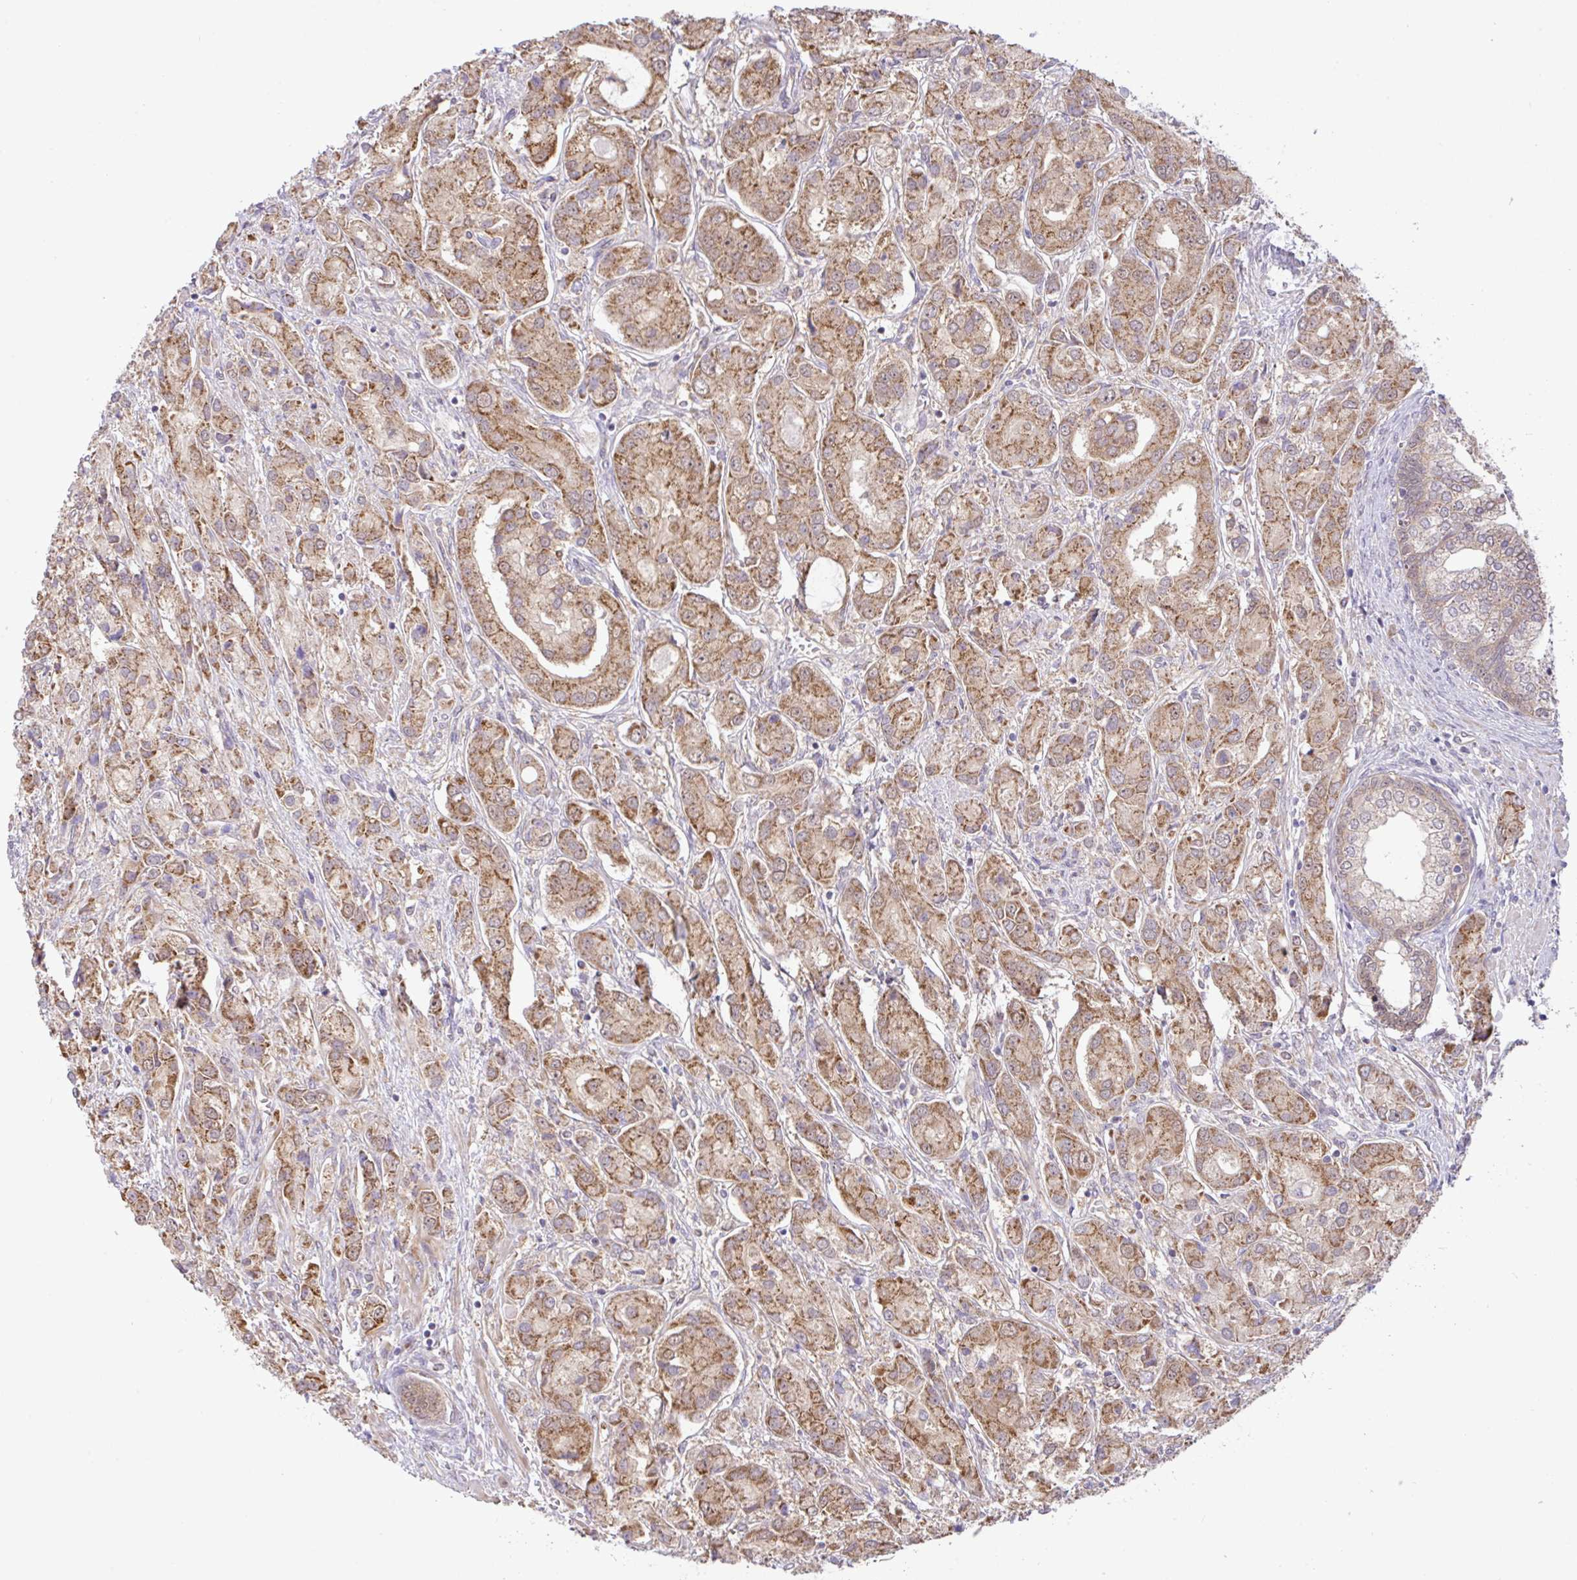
{"staining": {"intensity": "strong", "quantity": ">75%", "location": "cytoplasmic/membranous"}, "tissue": "prostate cancer", "cell_type": "Tumor cells", "image_type": "cancer", "snomed": [{"axis": "morphology", "description": "Adenocarcinoma, High grade"}, {"axis": "topography", "description": "Prostate"}], "caption": "Protein positivity by immunohistochemistry shows strong cytoplasmic/membranous positivity in about >75% of tumor cells in high-grade adenocarcinoma (prostate). Nuclei are stained in blue.", "gene": "DLEU7", "patient": {"sex": "male", "age": 67}}